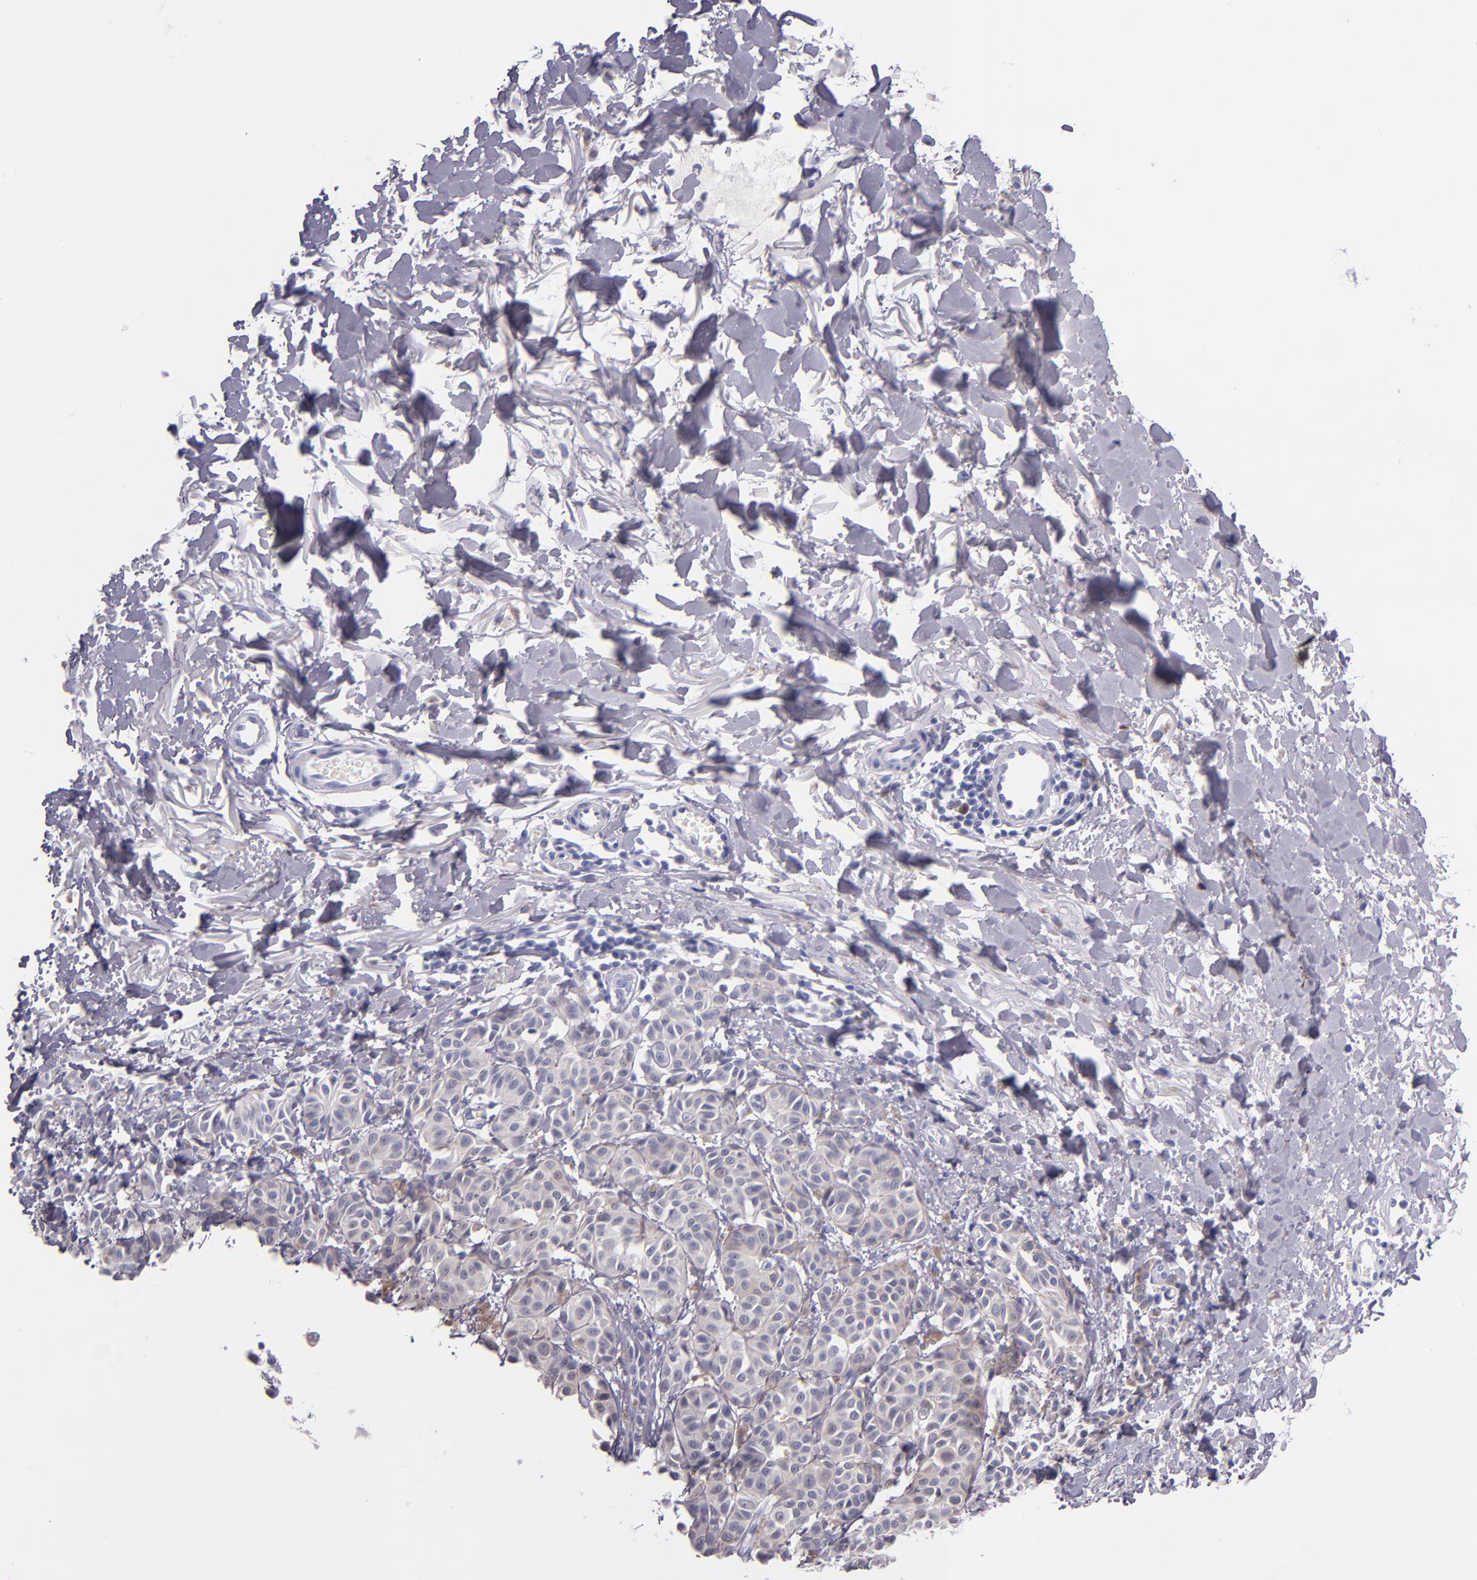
{"staining": {"intensity": "weak", "quantity": ">75%", "location": "cytoplasmic/membranous"}, "tissue": "melanoma", "cell_type": "Tumor cells", "image_type": "cancer", "snomed": [{"axis": "morphology", "description": "Malignant melanoma, NOS"}, {"axis": "topography", "description": "Skin"}], "caption": "DAB immunohistochemical staining of malignant melanoma reveals weak cytoplasmic/membranous protein staining in about >75% of tumor cells. The staining was performed using DAB (3,3'-diaminobenzidine), with brown indicating positive protein expression. Nuclei are stained blue with hematoxylin.", "gene": "IRF4", "patient": {"sex": "male", "age": 76}}